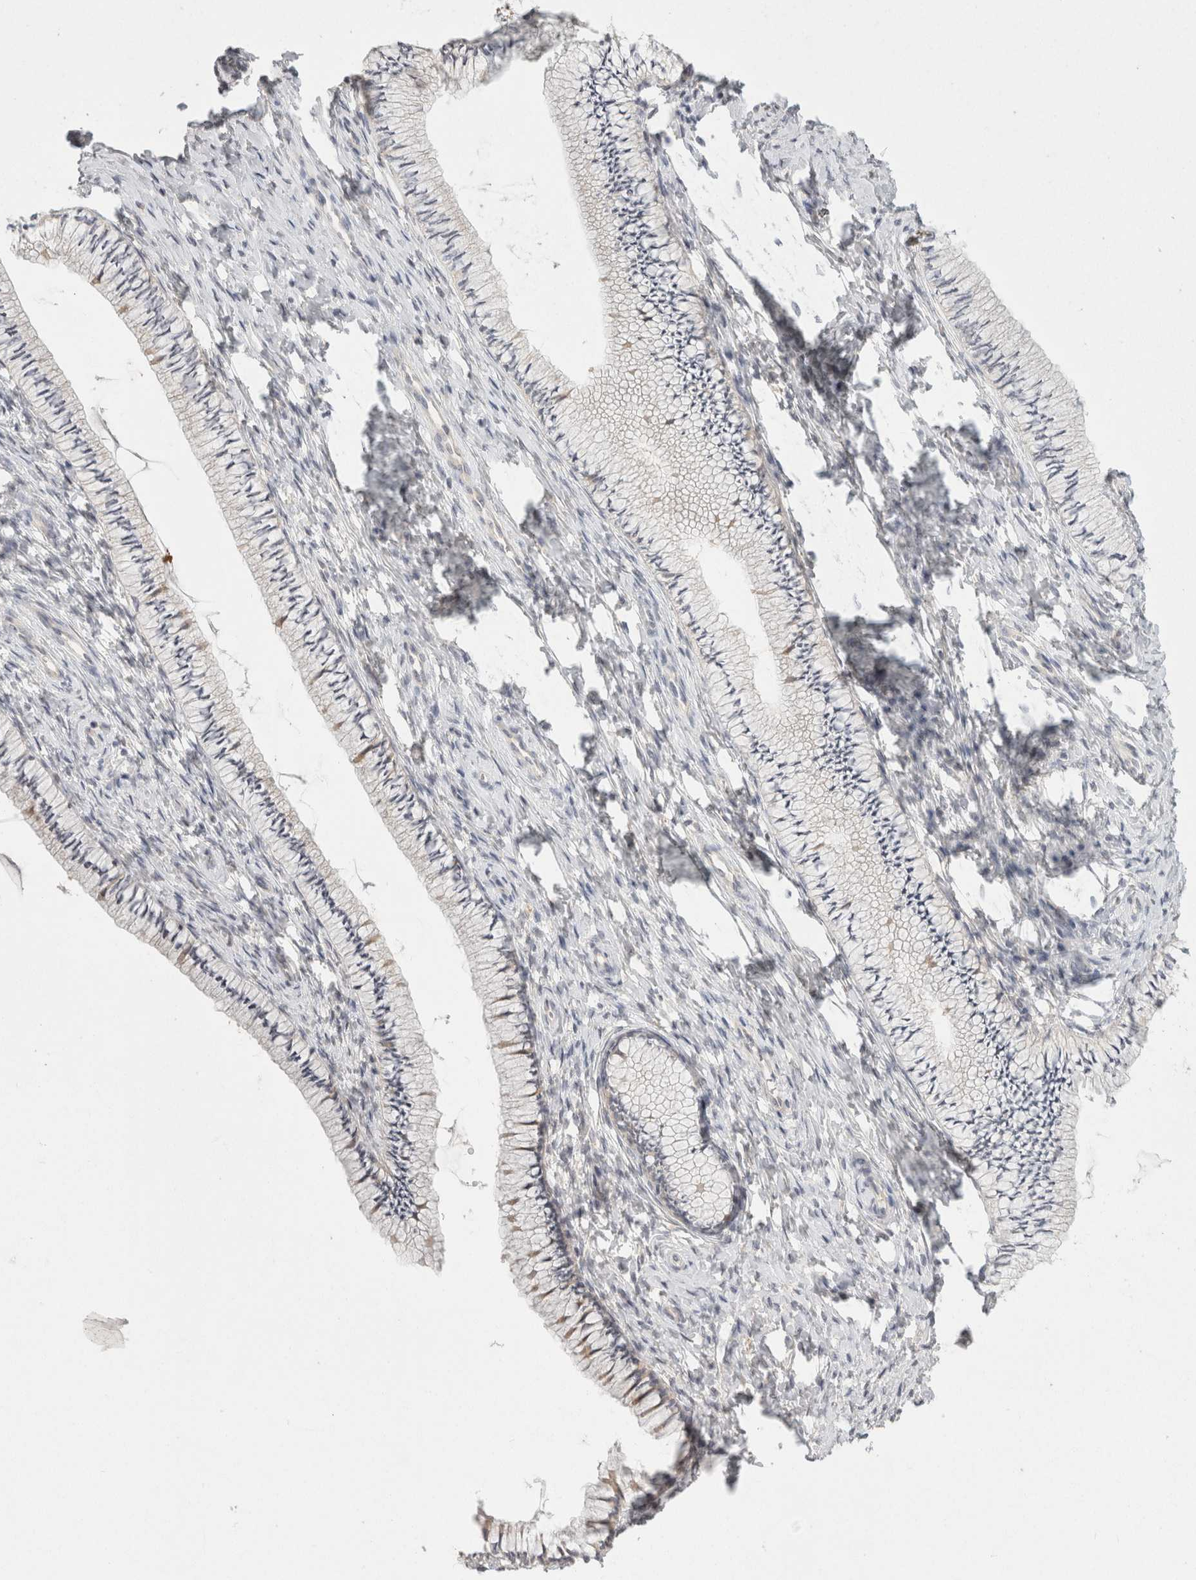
{"staining": {"intensity": "moderate", "quantity": "25%-75%", "location": "cytoplasmic/membranous"}, "tissue": "cervix", "cell_type": "Glandular cells", "image_type": "normal", "snomed": [{"axis": "morphology", "description": "Normal tissue, NOS"}, {"axis": "topography", "description": "Cervix"}], "caption": "Moderate cytoplasmic/membranous protein expression is seen in about 25%-75% of glandular cells in cervix. The staining was performed using DAB to visualize the protein expression in brown, while the nuclei were stained in blue with hematoxylin (Magnification: 20x).", "gene": "CHRM4", "patient": {"sex": "female", "age": 36}}